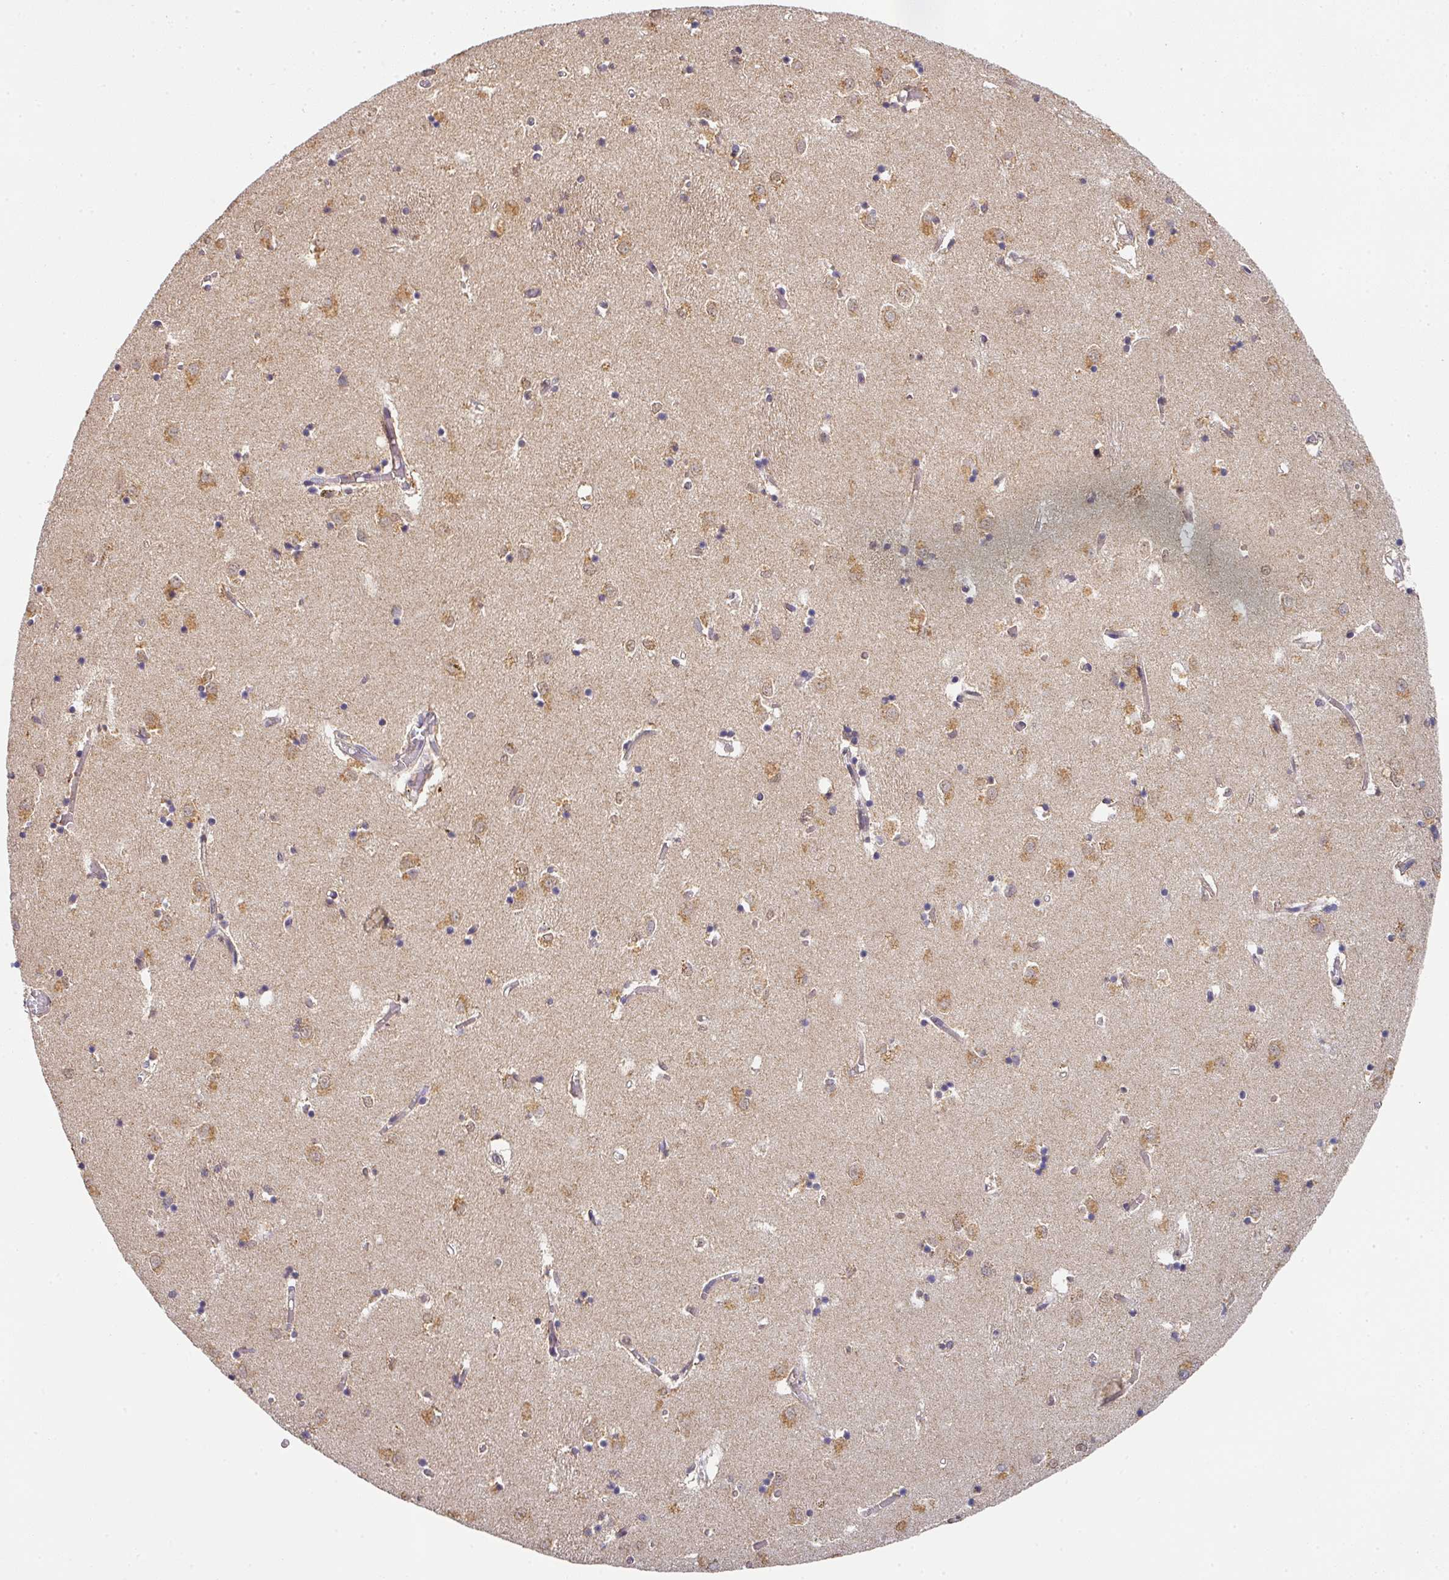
{"staining": {"intensity": "weak", "quantity": "25%-75%", "location": "cytoplasmic/membranous"}, "tissue": "caudate", "cell_type": "Glial cells", "image_type": "normal", "snomed": [{"axis": "morphology", "description": "Normal tissue, NOS"}, {"axis": "topography", "description": "Lateral ventricle wall"}], "caption": "This is a micrograph of immunohistochemistry (IHC) staining of normal caudate, which shows weak expression in the cytoplasmic/membranous of glial cells.", "gene": "EXTL3", "patient": {"sex": "male", "age": 70}}